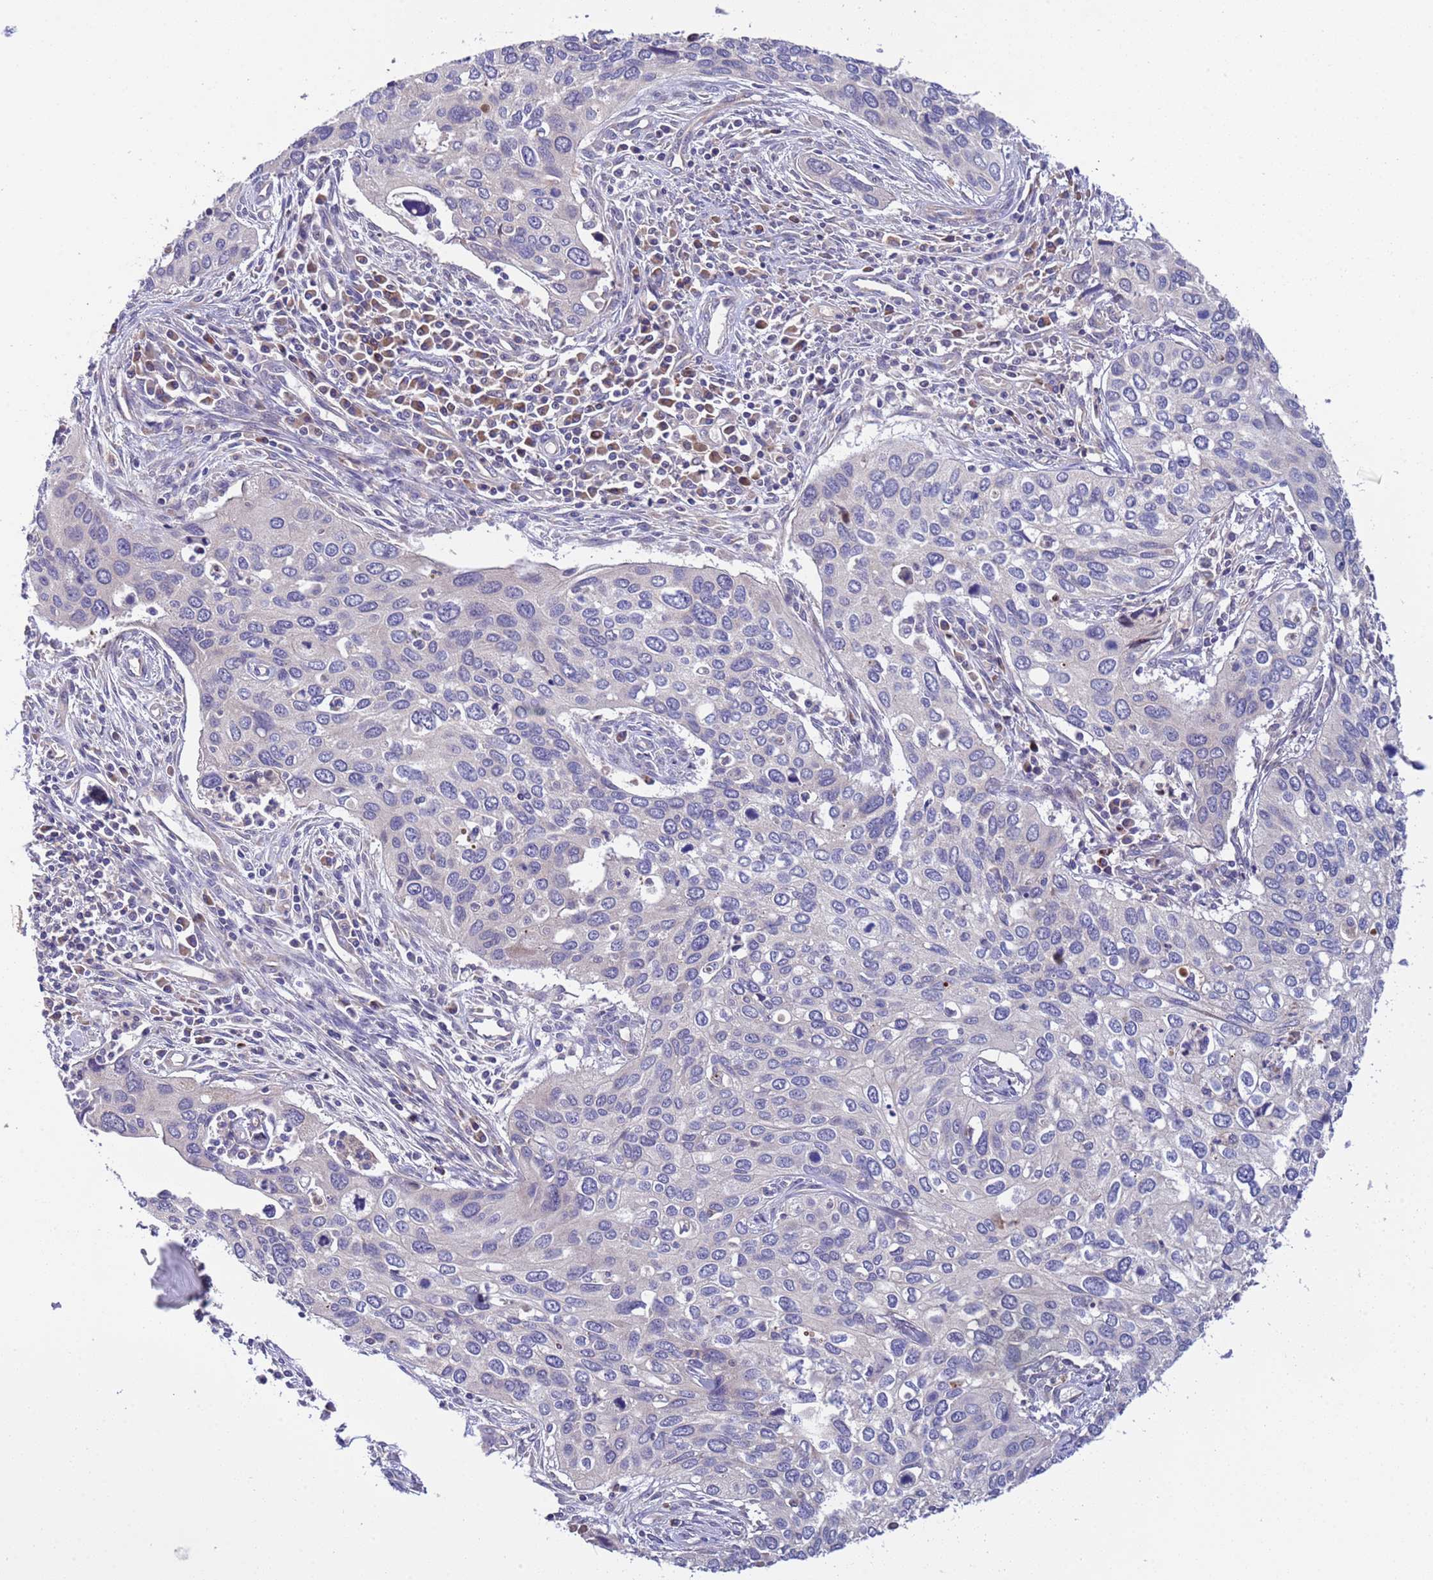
{"staining": {"intensity": "negative", "quantity": "none", "location": "none"}, "tissue": "cervical cancer", "cell_type": "Tumor cells", "image_type": "cancer", "snomed": [{"axis": "morphology", "description": "Squamous cell carcinoma, NOS"}, {"axis": "topography", "description": "Cervix"}], "caption": "Cervical squamous cell carcinoma stained for a protein using immunohistochemistry (IHC) reveals no expression tumor cells.", "gene": "PARP16", "patient": {"sex": "female", "age": 55}}